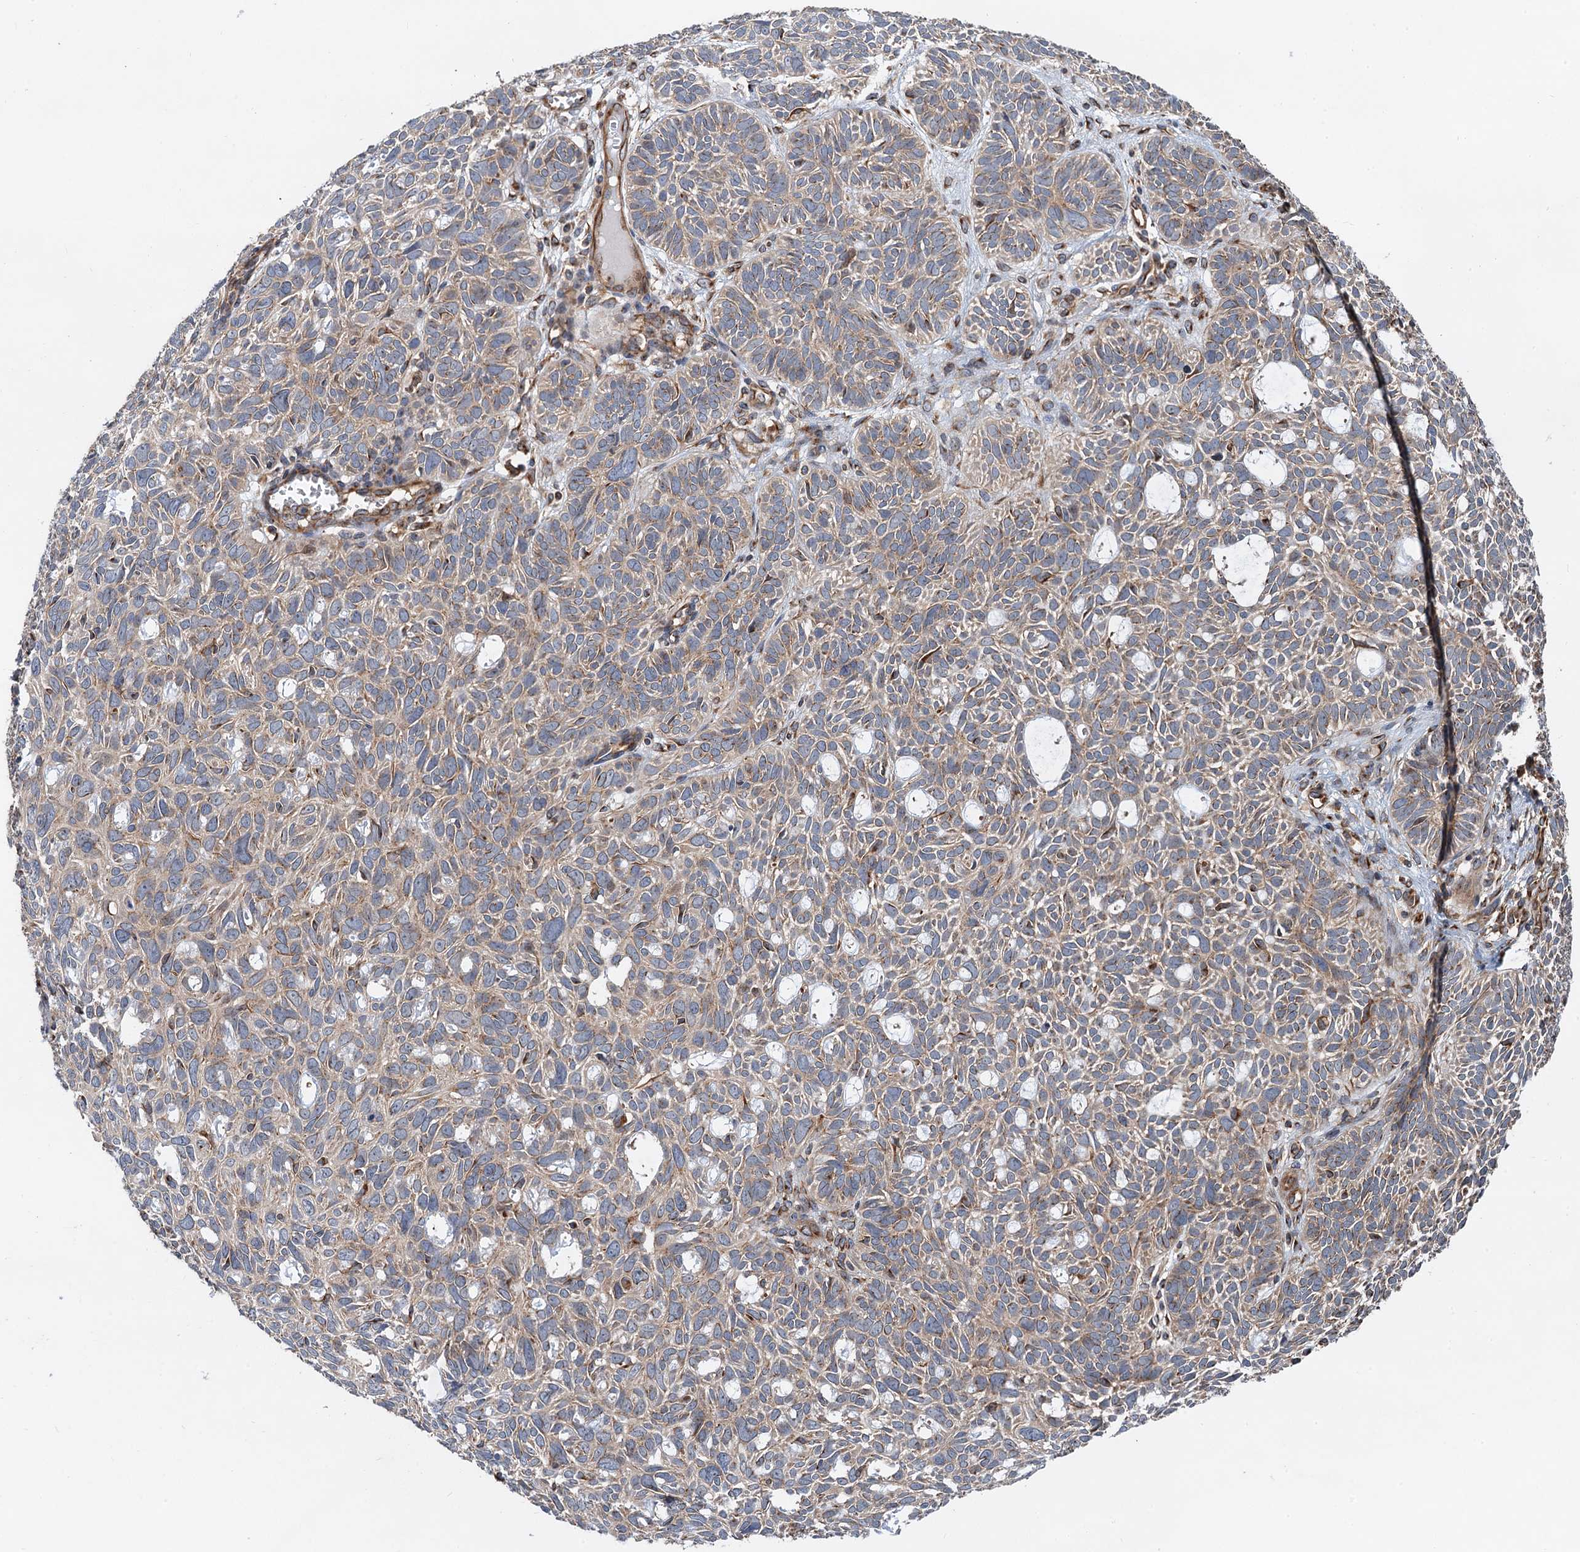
{"staining": {"intensity": "weak", "quantity": ">75%", "location": "cytoplasmic/membranous"}, "tissue": "skin cancer", "cell_type": "Tumor cells", "image_type": "cancer", "snomed": [{"axis": "morphology", "description": "Basal cell carcinoma"}, {"axis": "topography", "description": "Skin"}], "caption": "An immunohistochemistry (IHC) micrograph of tumor tissue is shown. Protein staining in brown labels weak cytoplasmic/membranous positivity in skin cancer within tumor cells.", "gene": "ANKRD26", "patient": {"sex": "male", "age": 69}}